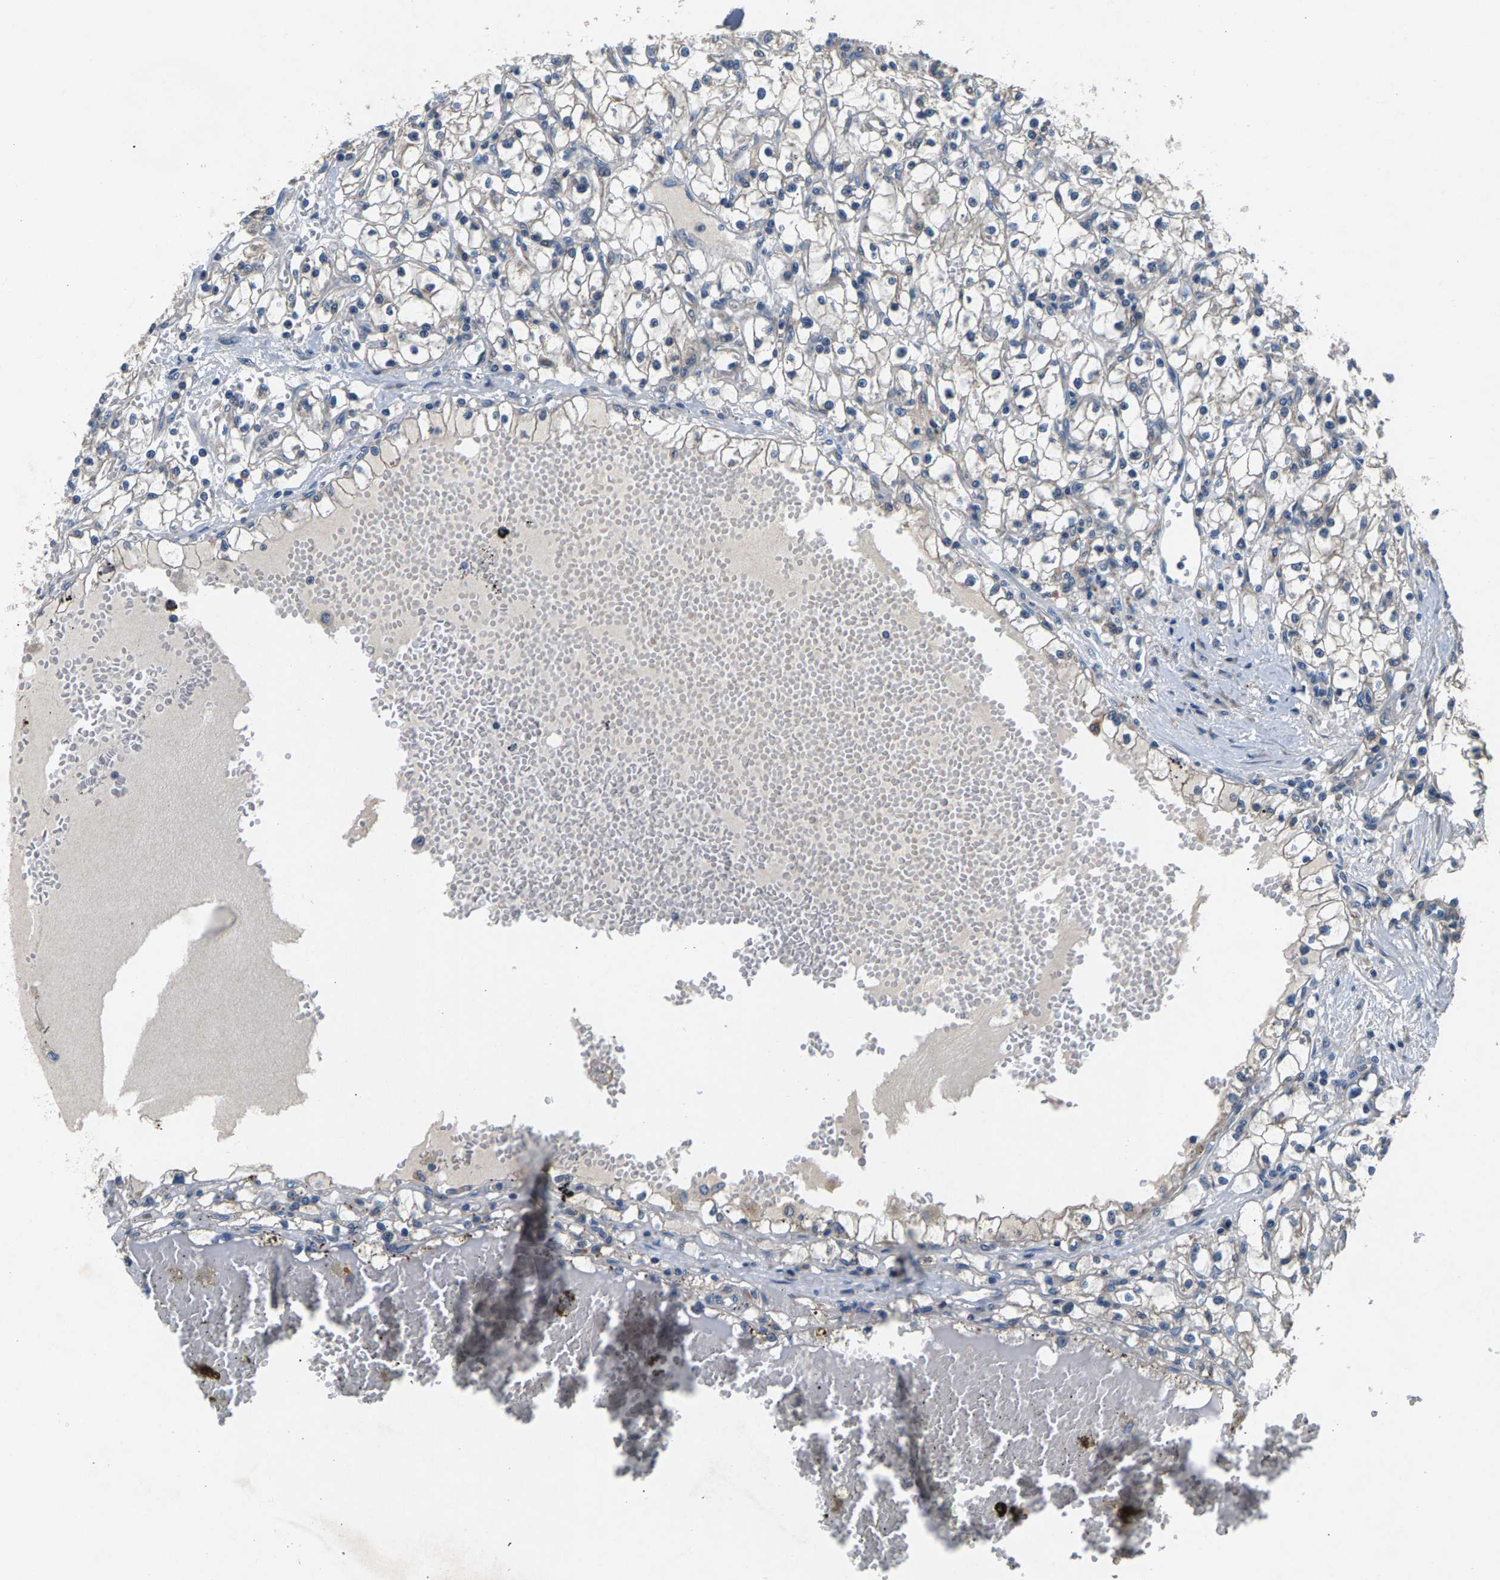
{"staining": {"intensity": "negative", "quantity": "none", "location": "none"}, "tissue": "renal cancer", "cell_type": "Tumor cells", "image_type": "cancer", "snomed": [{"axis": "morphology", "description": "Adenocarcinoma, NOS"}, {"axis": "topography", "description": "Kidney"}], "caption": "The immunohistochemistry (IHC) image has no significant staining in tumor cells of renal cancer (adenocarcinoma) tissue. Nuclei are stained in blue.", "gene": "NT5C", "patient": {"sex": "male", "age": 56}}